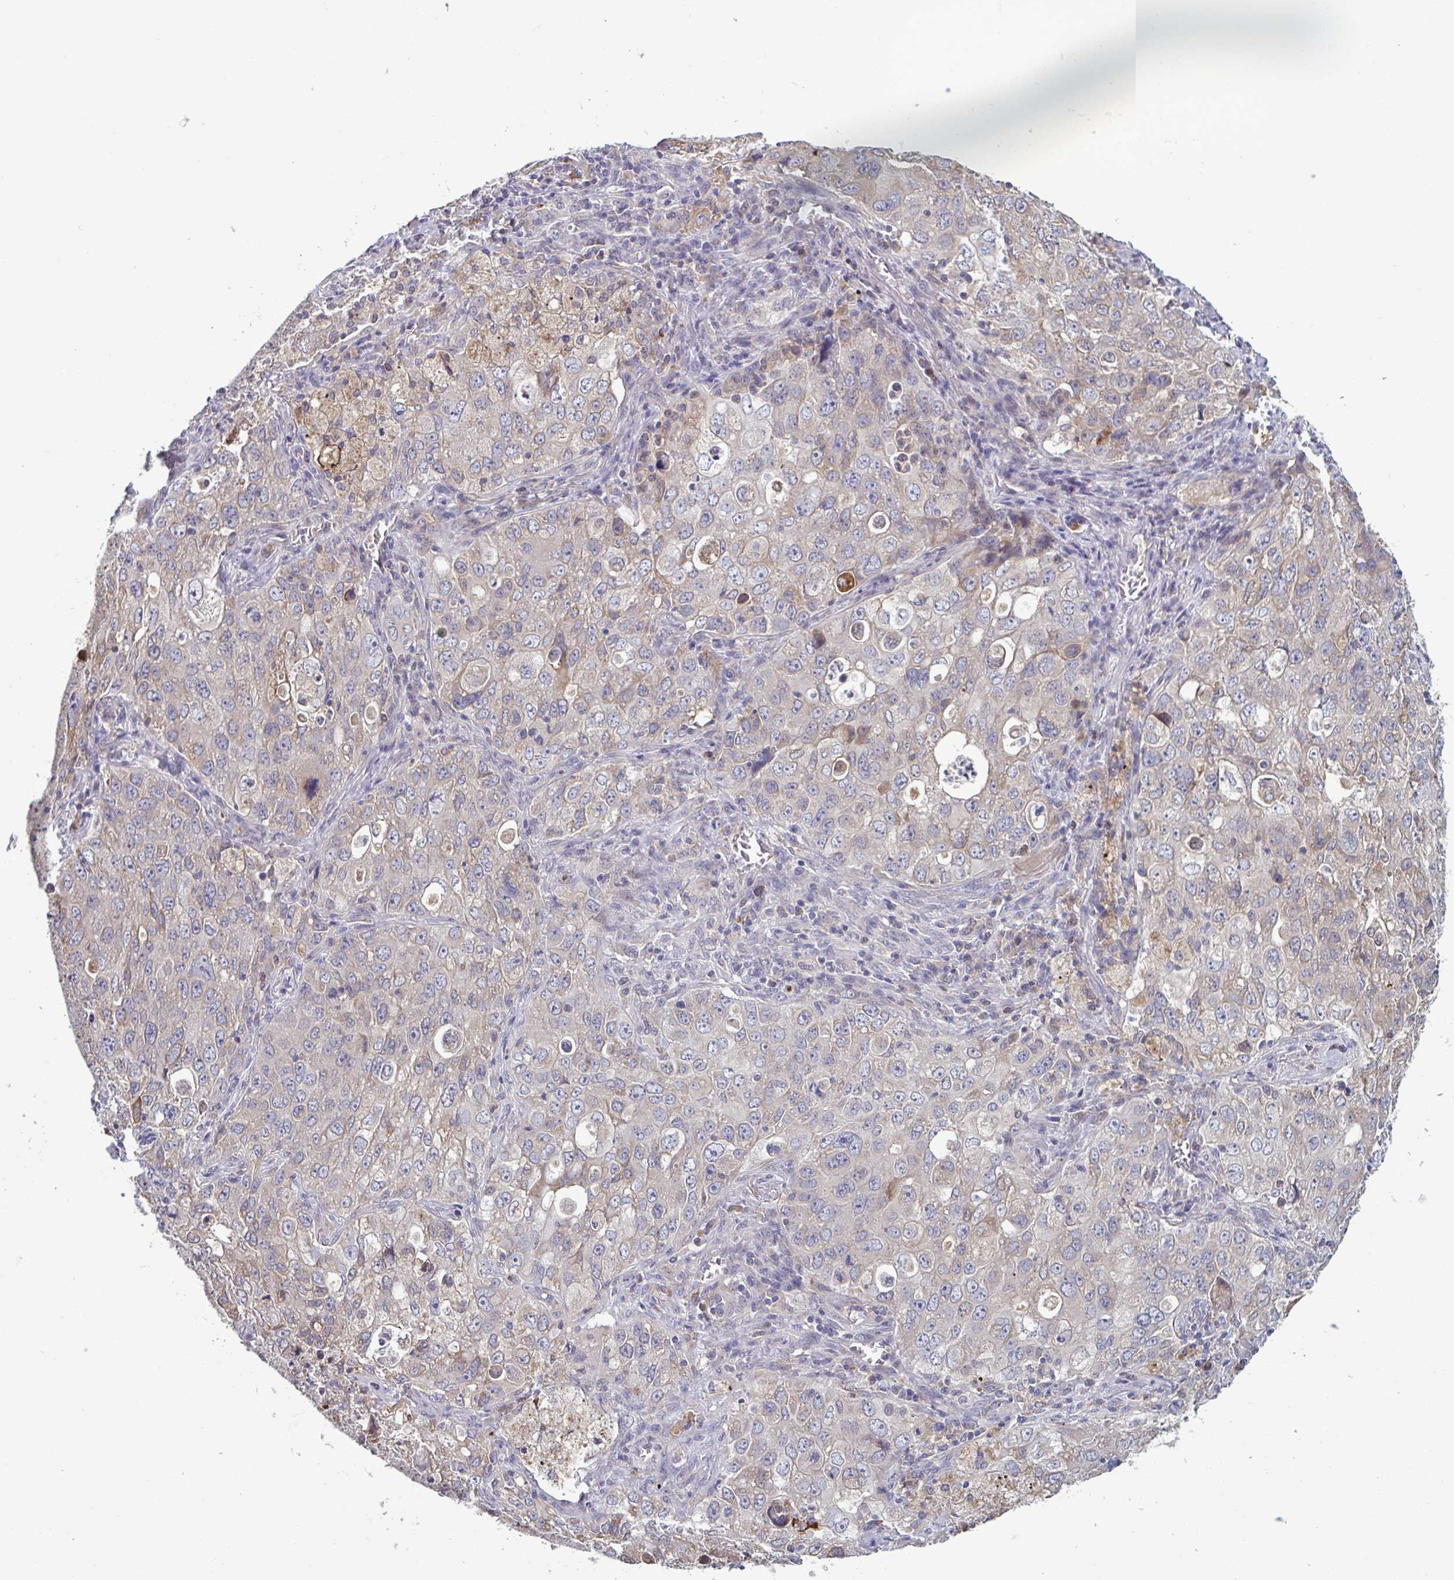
{"staining": {"intensity": "negative", "quantity": "none", "location": "none"}, "tissue": "lung cancer", "cell_type": "Tumor cells", "image_type": "cancer", "snomed": [{"axis": "morphology", "description": "Adenocarcinoma, NOS"}, {"axis": "morphology", "description": "Adenocarcinoma, metastatic, NOS"}, {"axis": "topography", "description": "Lymph node"}, {"axis": "topography", "description": "Lung"}], "caption": "Tumor cells show no significant staining in lung cancer (adenocarcinoma).", "gene": "CD1E", "patient": {"sex": "female", "age": 42}}